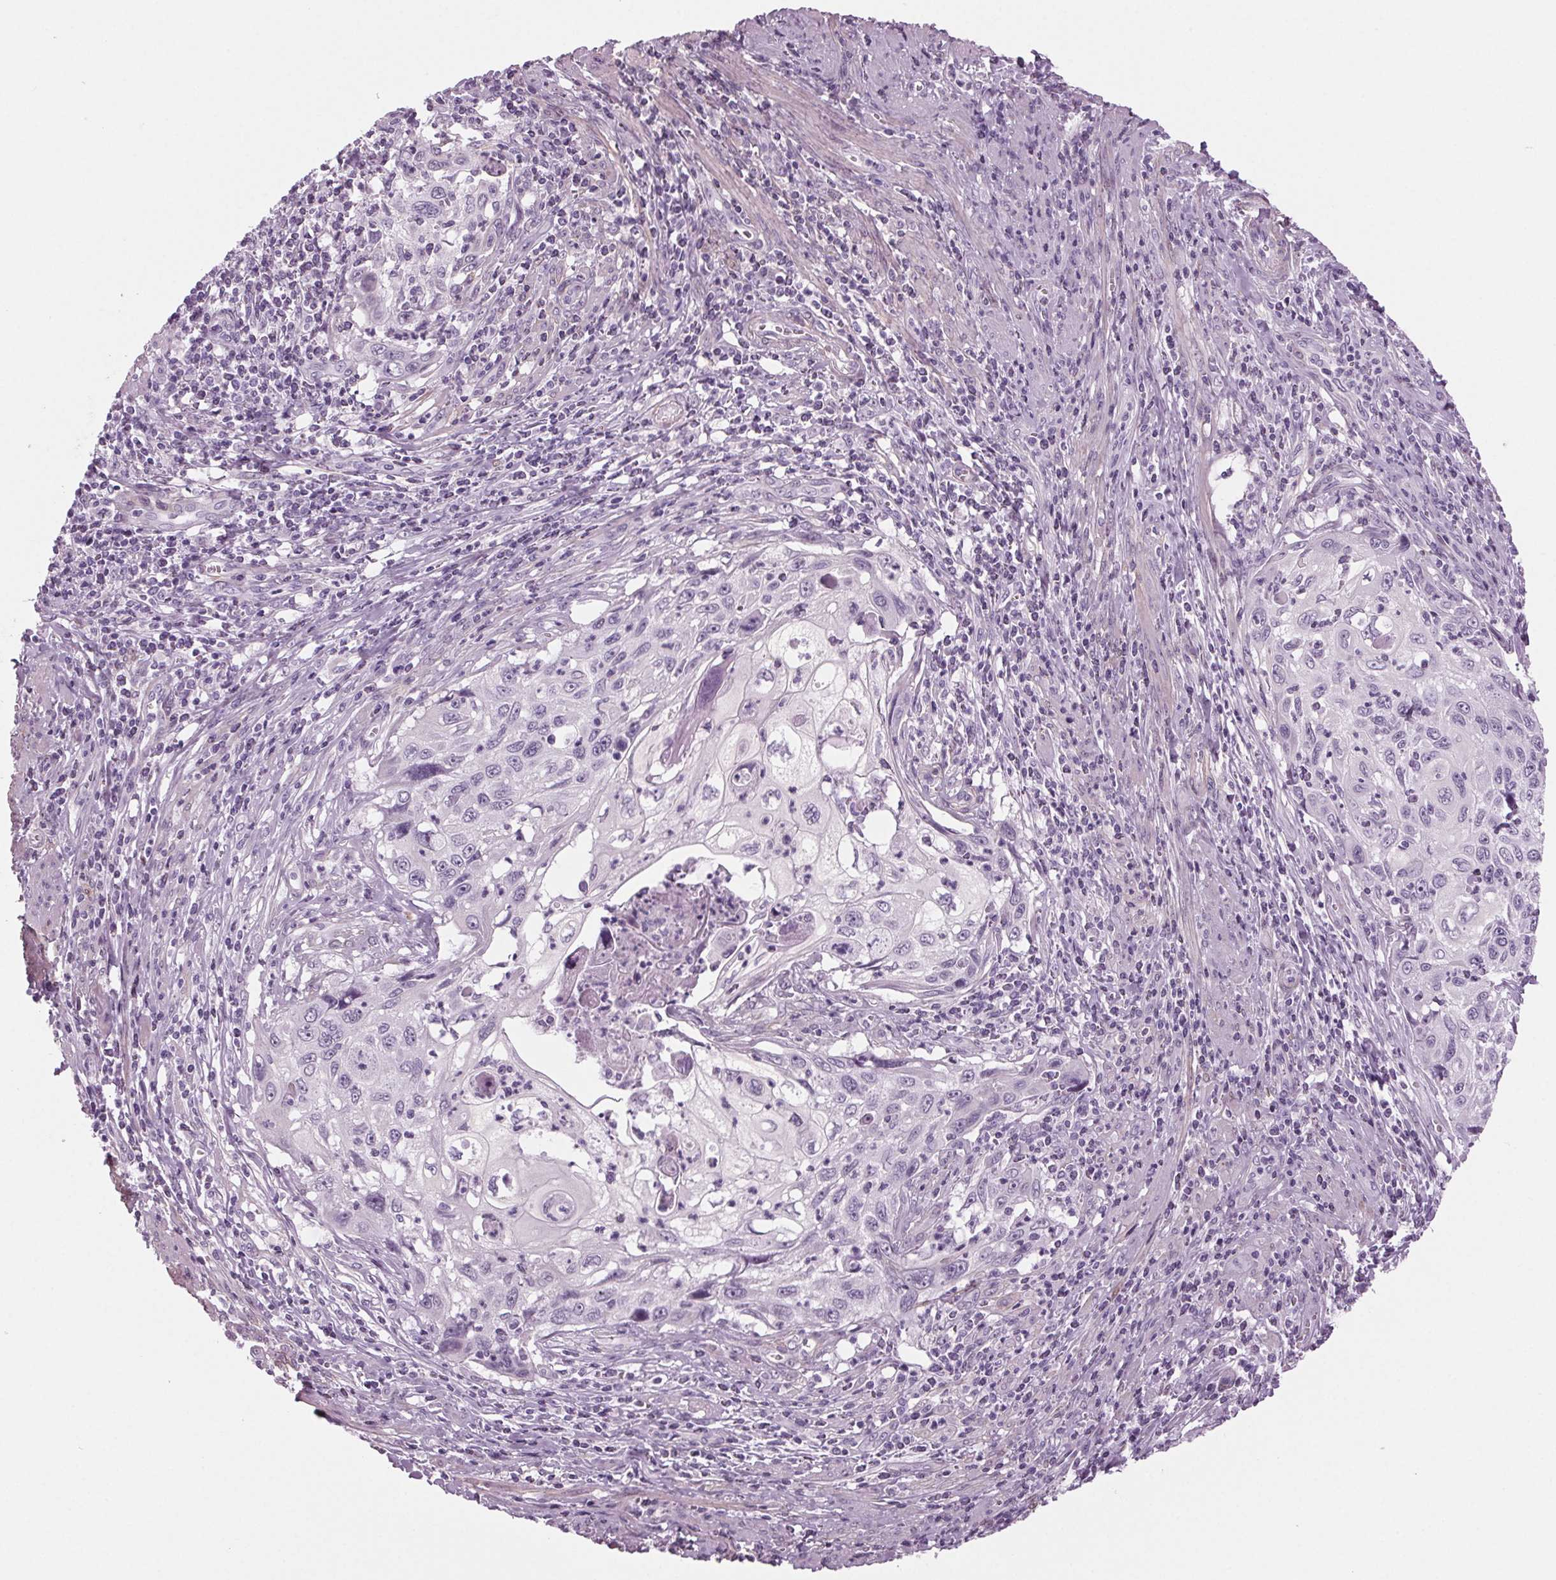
{"staining": {"intensity": "negative", "quantity": "none", "location": "none"}, "tissue": "cervical cancer", "cell_type": "Tumor cells", "image_type": "cancer", "snomed": [{"axis": "morphology", "description": "Squamous cell carcinoma, NOS"}, {"axis": "topography", "description": "Cervix"}], "caption": "There is no significant expression in tumor cells of squamous cell carcinoma (cervical).", "gene": "BHLHE22", "patient": {"sex": "female", "age": 70}}